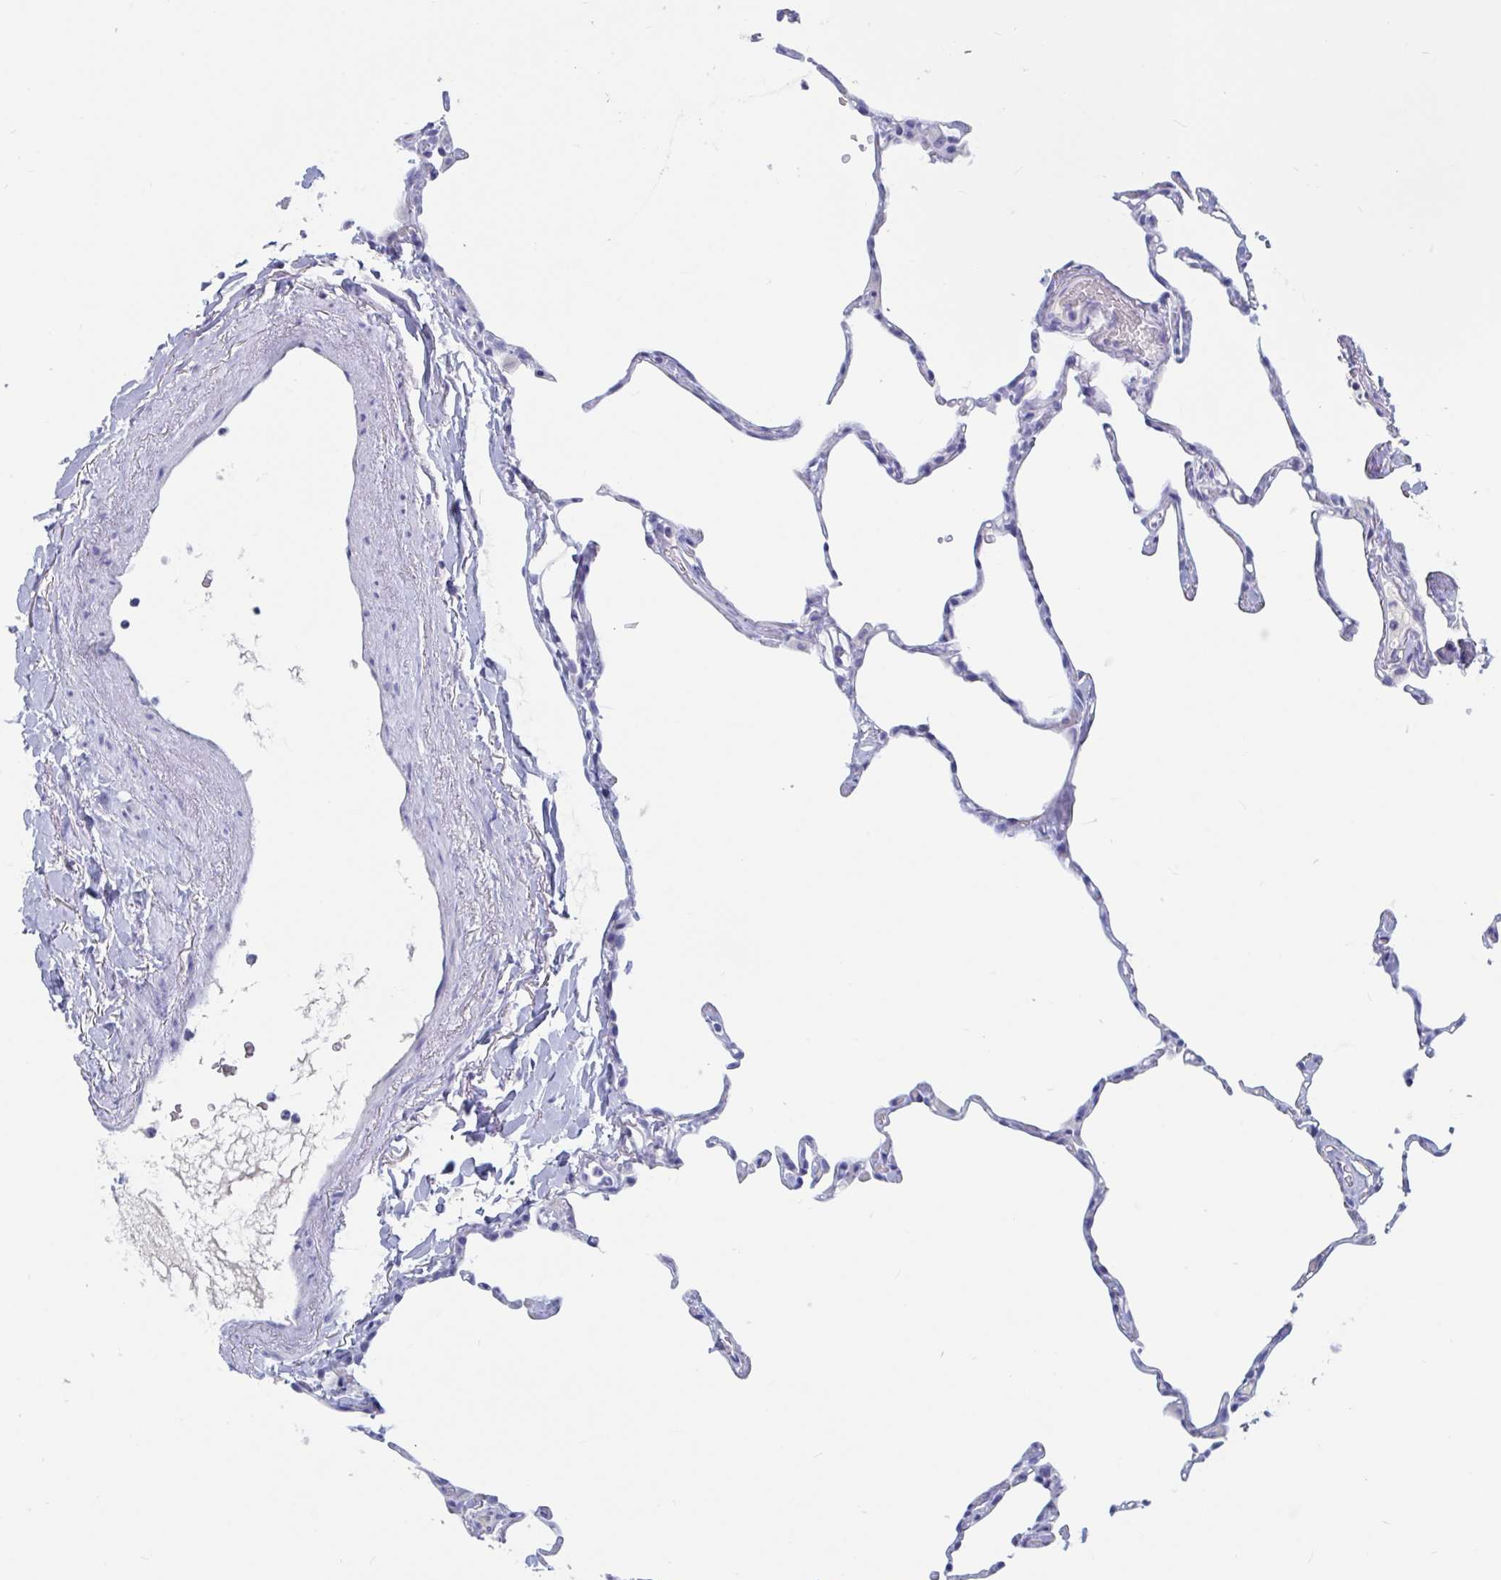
{"staining": {"intensity": "negative", "quantity": "none", "location": "none"}, "tissue": "lung", "cell_type": "Alveolar cells", "image_type": "normal", "snomed": [{"axis": "morphology", "description": "Normal tissue, NOS"}, {"axis": "topography", "description": "Lung"}], "caption": "An image of lung stained for a protein reveals no brown staining in alveolar cells.", "gene": "DPEP3", "patient": {"sex": "male", "age": 65}}